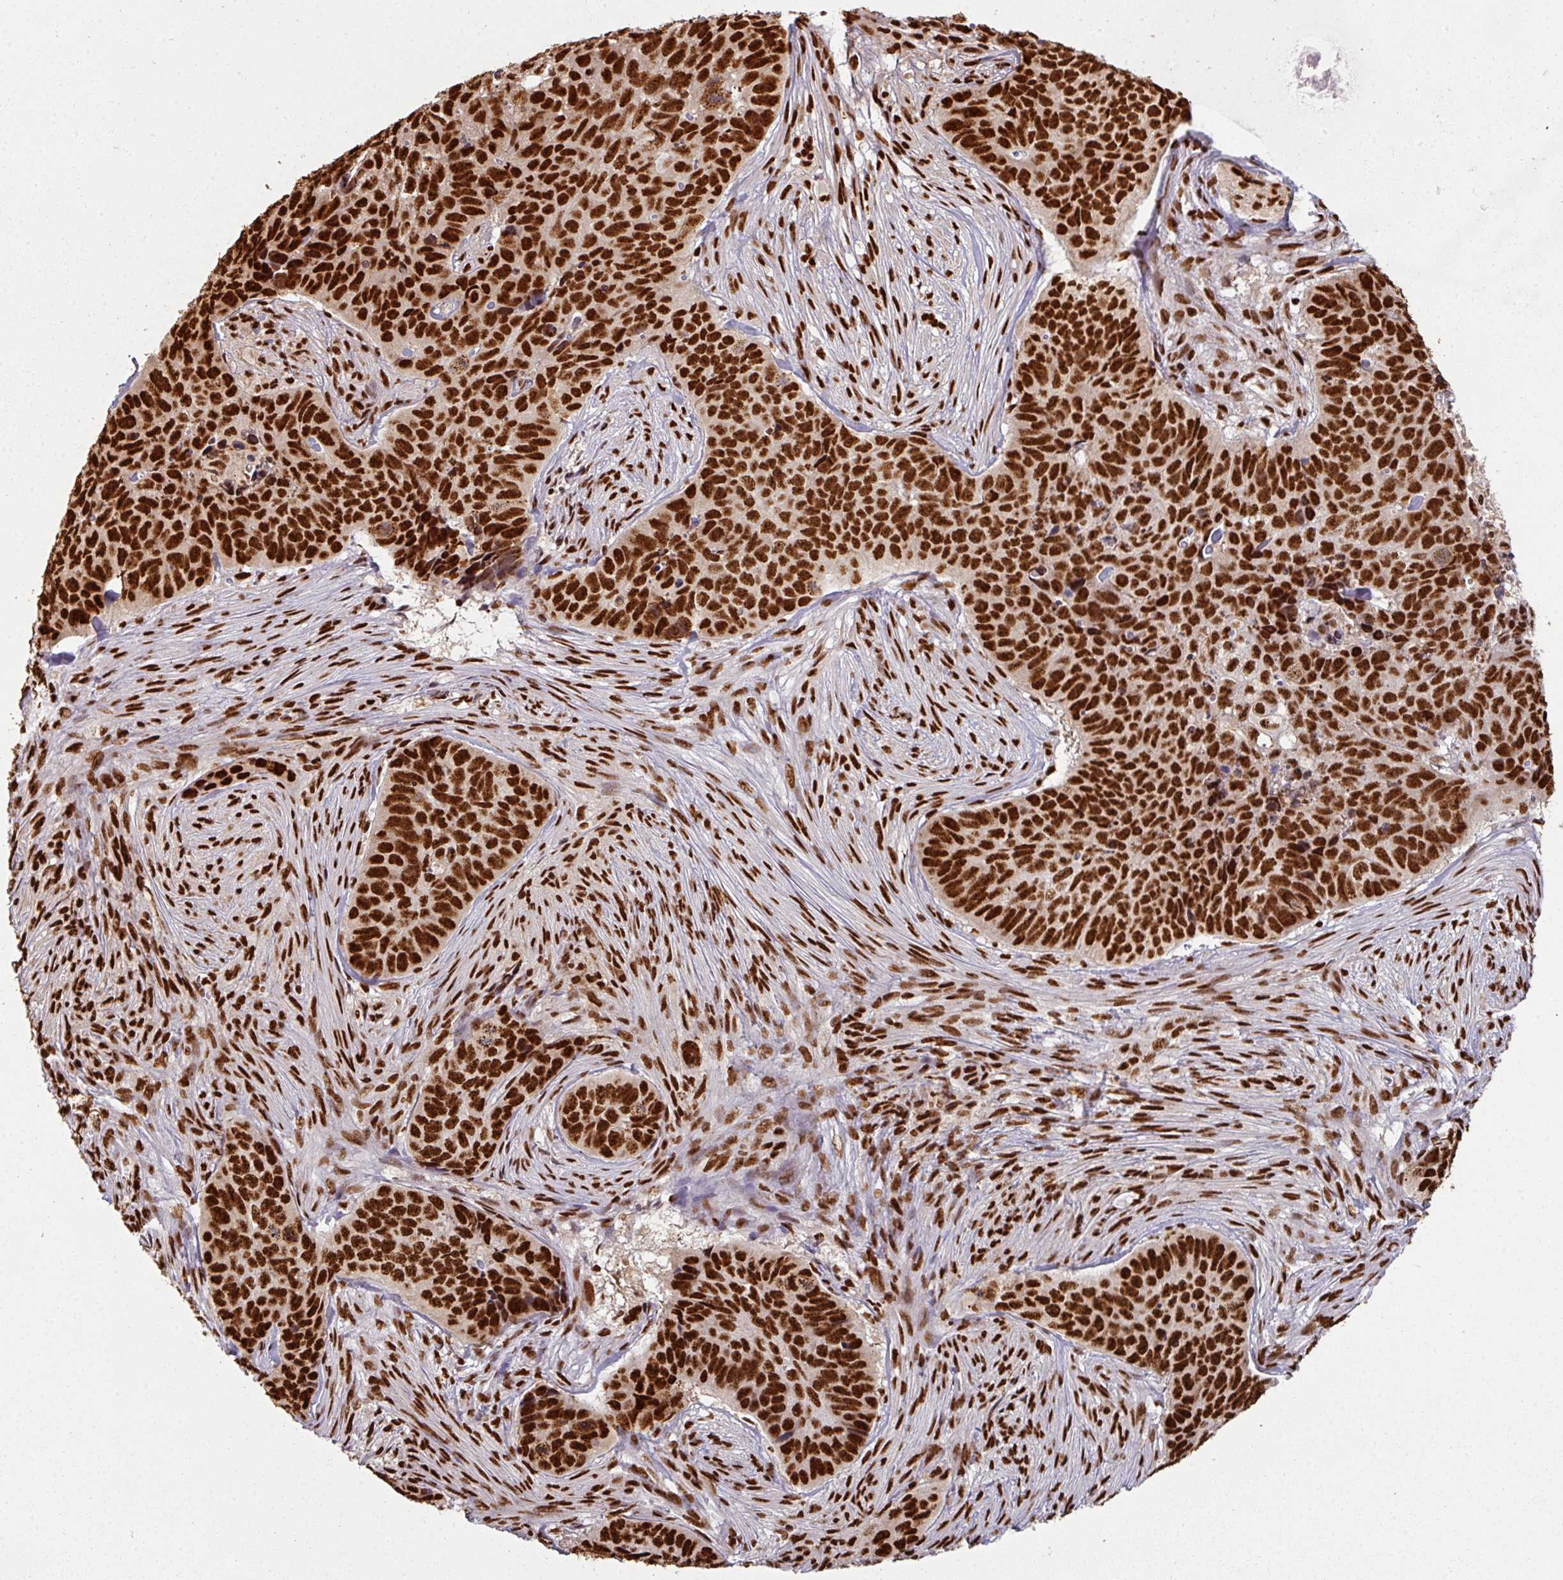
{"staining": {"intensity": "strong", "quantity": ">75%", "location": "nuclear"}, "tissue": "skin cancer", "cell_type": "Tumor cells", "image_type": "cancer", "snomed": [{"axis": "morphology", "description": "Basal cell carcinoma"}, {"axis": "topography", "description": "Skin"}], "caption": "The immunohistochemical stain highlights strong nuclear expression in tumor cells of basal cell carcinoma (skin) tissue.", "gene": "SIK3", "patient": {"sex": "female", "age": 82}}